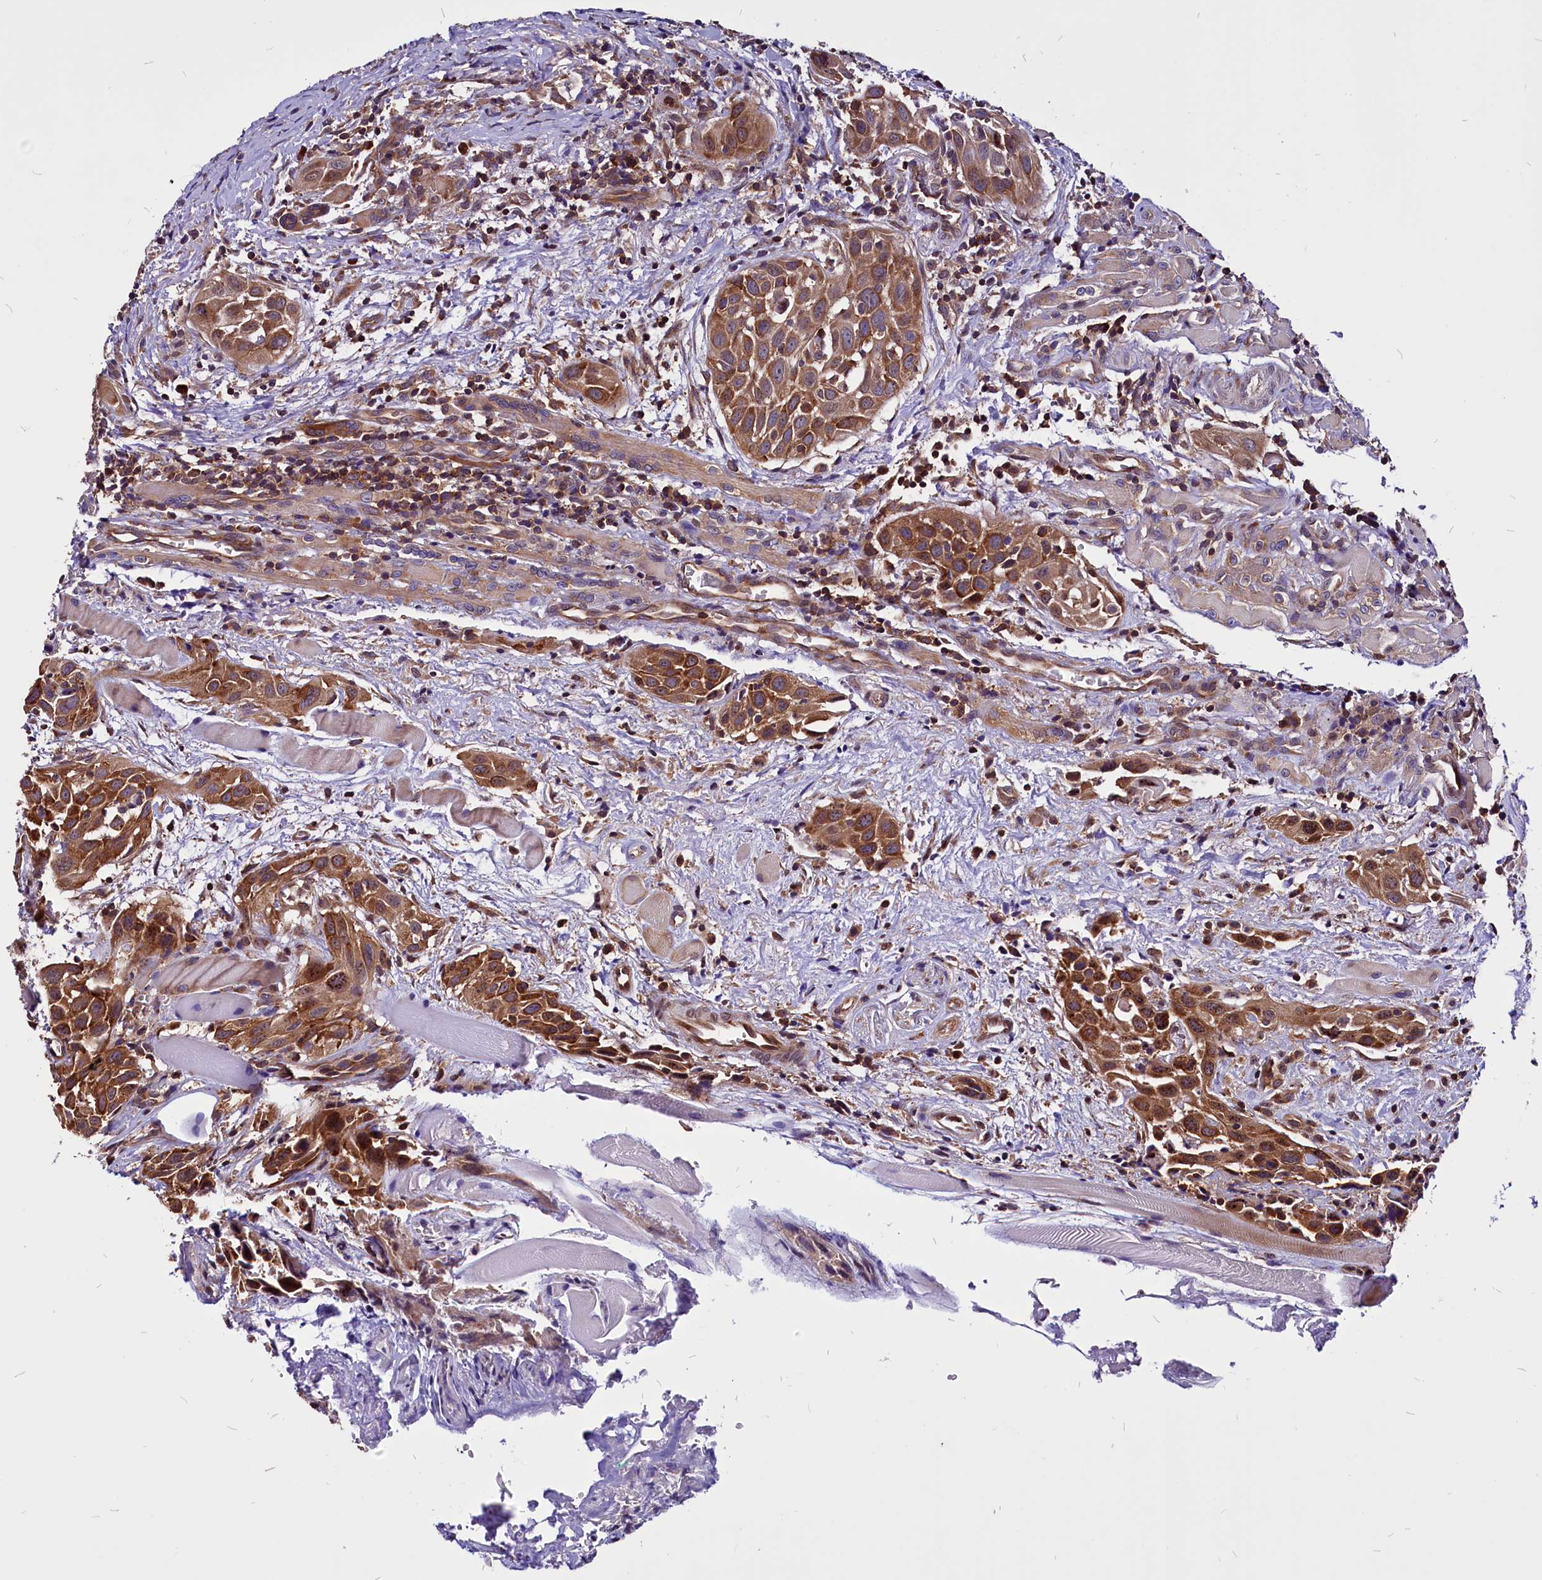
{"staining": {"intensity": "strong", "quantity": ">75%", "location": "cytoplasmic/membranous"}, "tissue": "head and neck cancer", "cell_type": "Tumor cells", "image_type": "cancer", "snomed": [{"axis": "morphology", "description": "Squamous cell carcinoma, NOS"}, {"axis": "topography", "description": "Oral tissue"}, {"axis": "topography", "description": "Head-Neck"}], "caption": "This photomicrograph exhibits head and neck cancer stained with immunohistochemistry (IHC) to label a protein in brown. The cytoplasmic/membranous of tumor cells show strong positivity for the protein. Nuclei are counter-stained blue.", "gene": "EIF3G", "patient": {"sex": "female", "age": 50}}